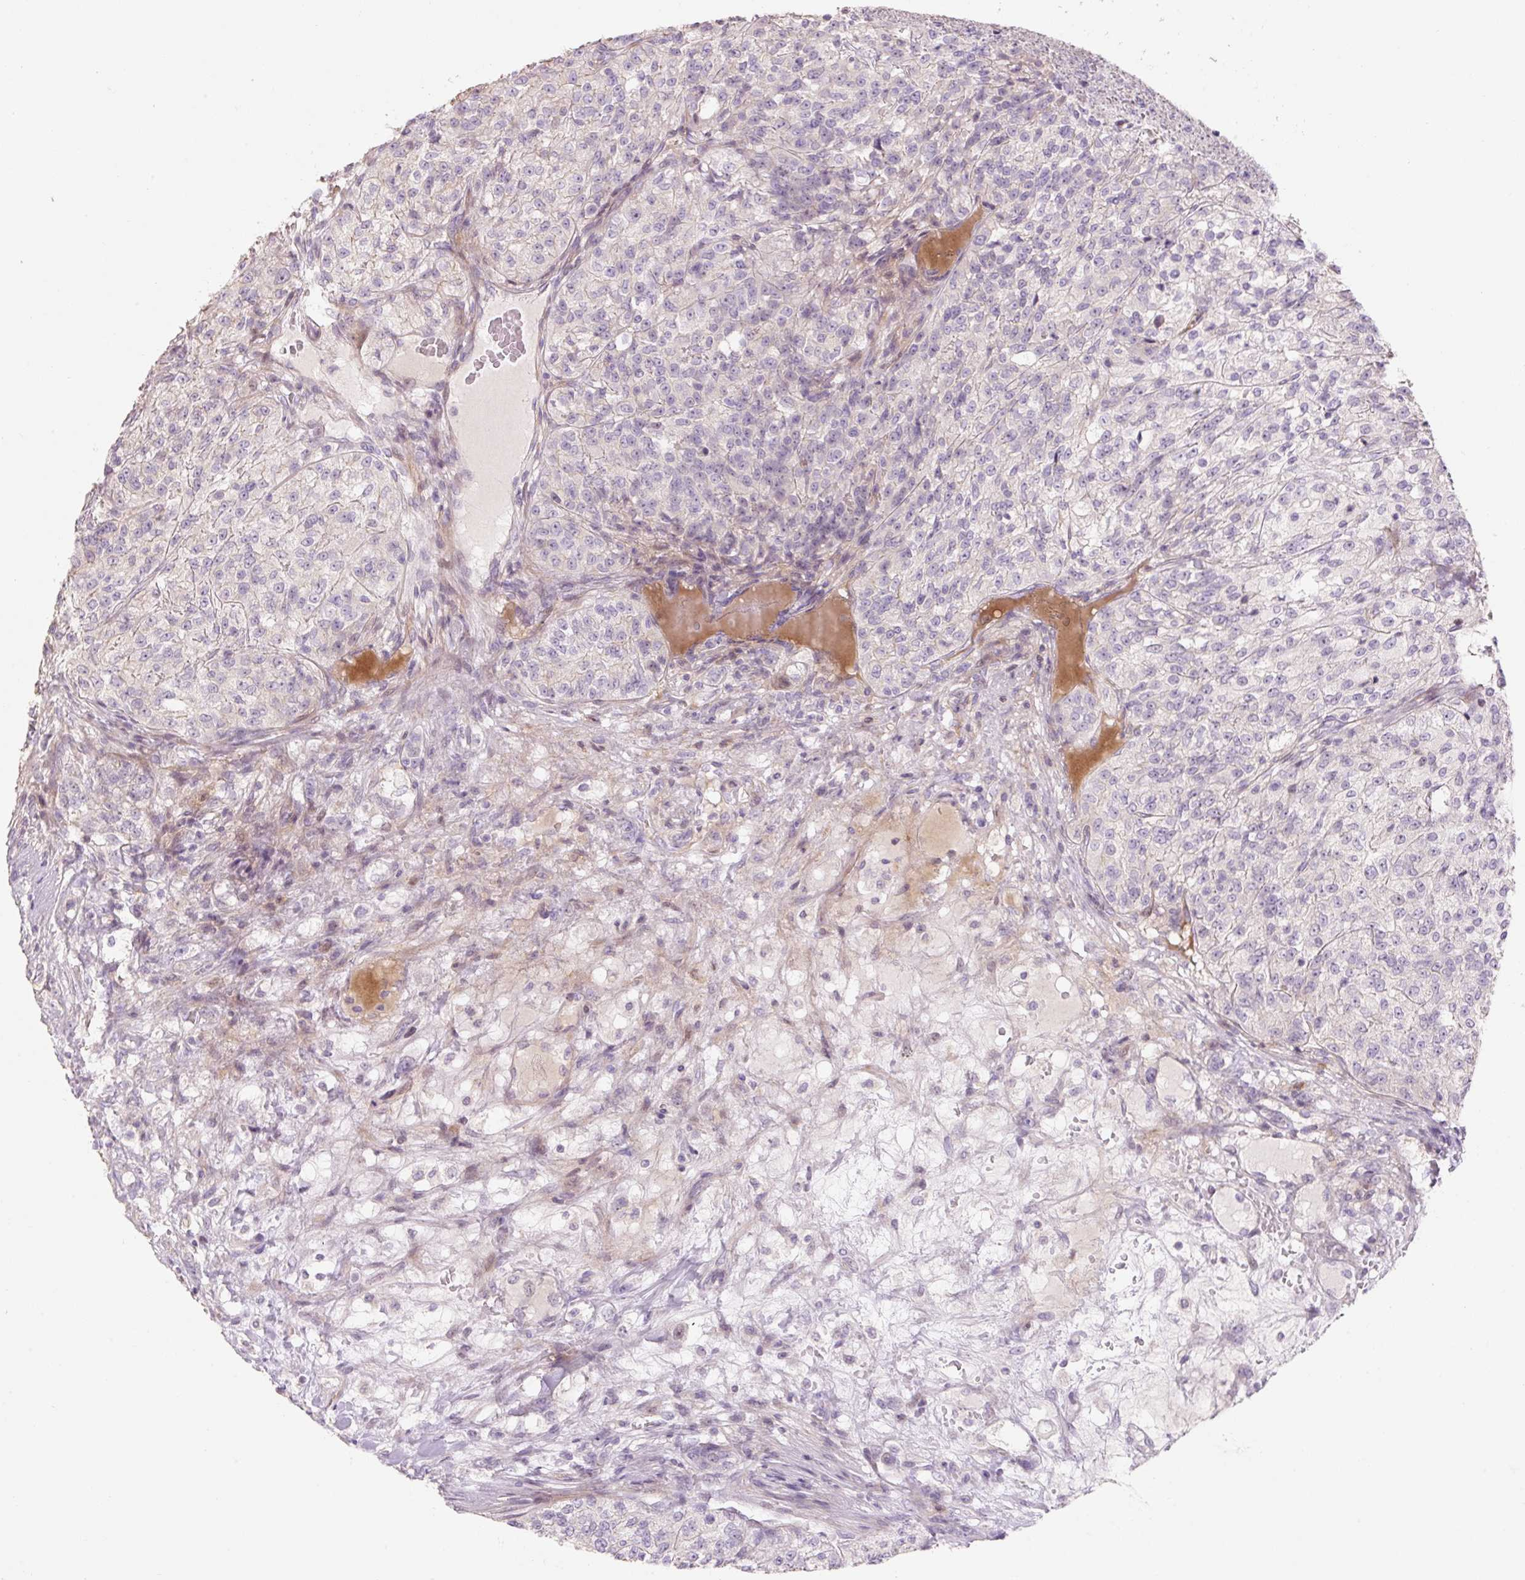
{"staining": {"intensity": "negative", "quantity": "none", "location": "none"}, "tissue": "renal cancer", "cell_type": "Tumor cells", "image_type": "cancer", "snomed": [{"axis": "morphology", "description": "Adenocarcinoma, NOS"}, {"axis": "topography", "description": "Kidney"}], "caption": "Micrograph shows no protein expression in tumor cells of renal cancer (adenocarcinoma) tissue. The staining is performed using DAB (3,3'-diaminobenzidine) brown chromogen with nuclei counter-stained in using hematoxylin.", "gene": "ZNF552", "patient": {"sex": "female", "age": 63}}